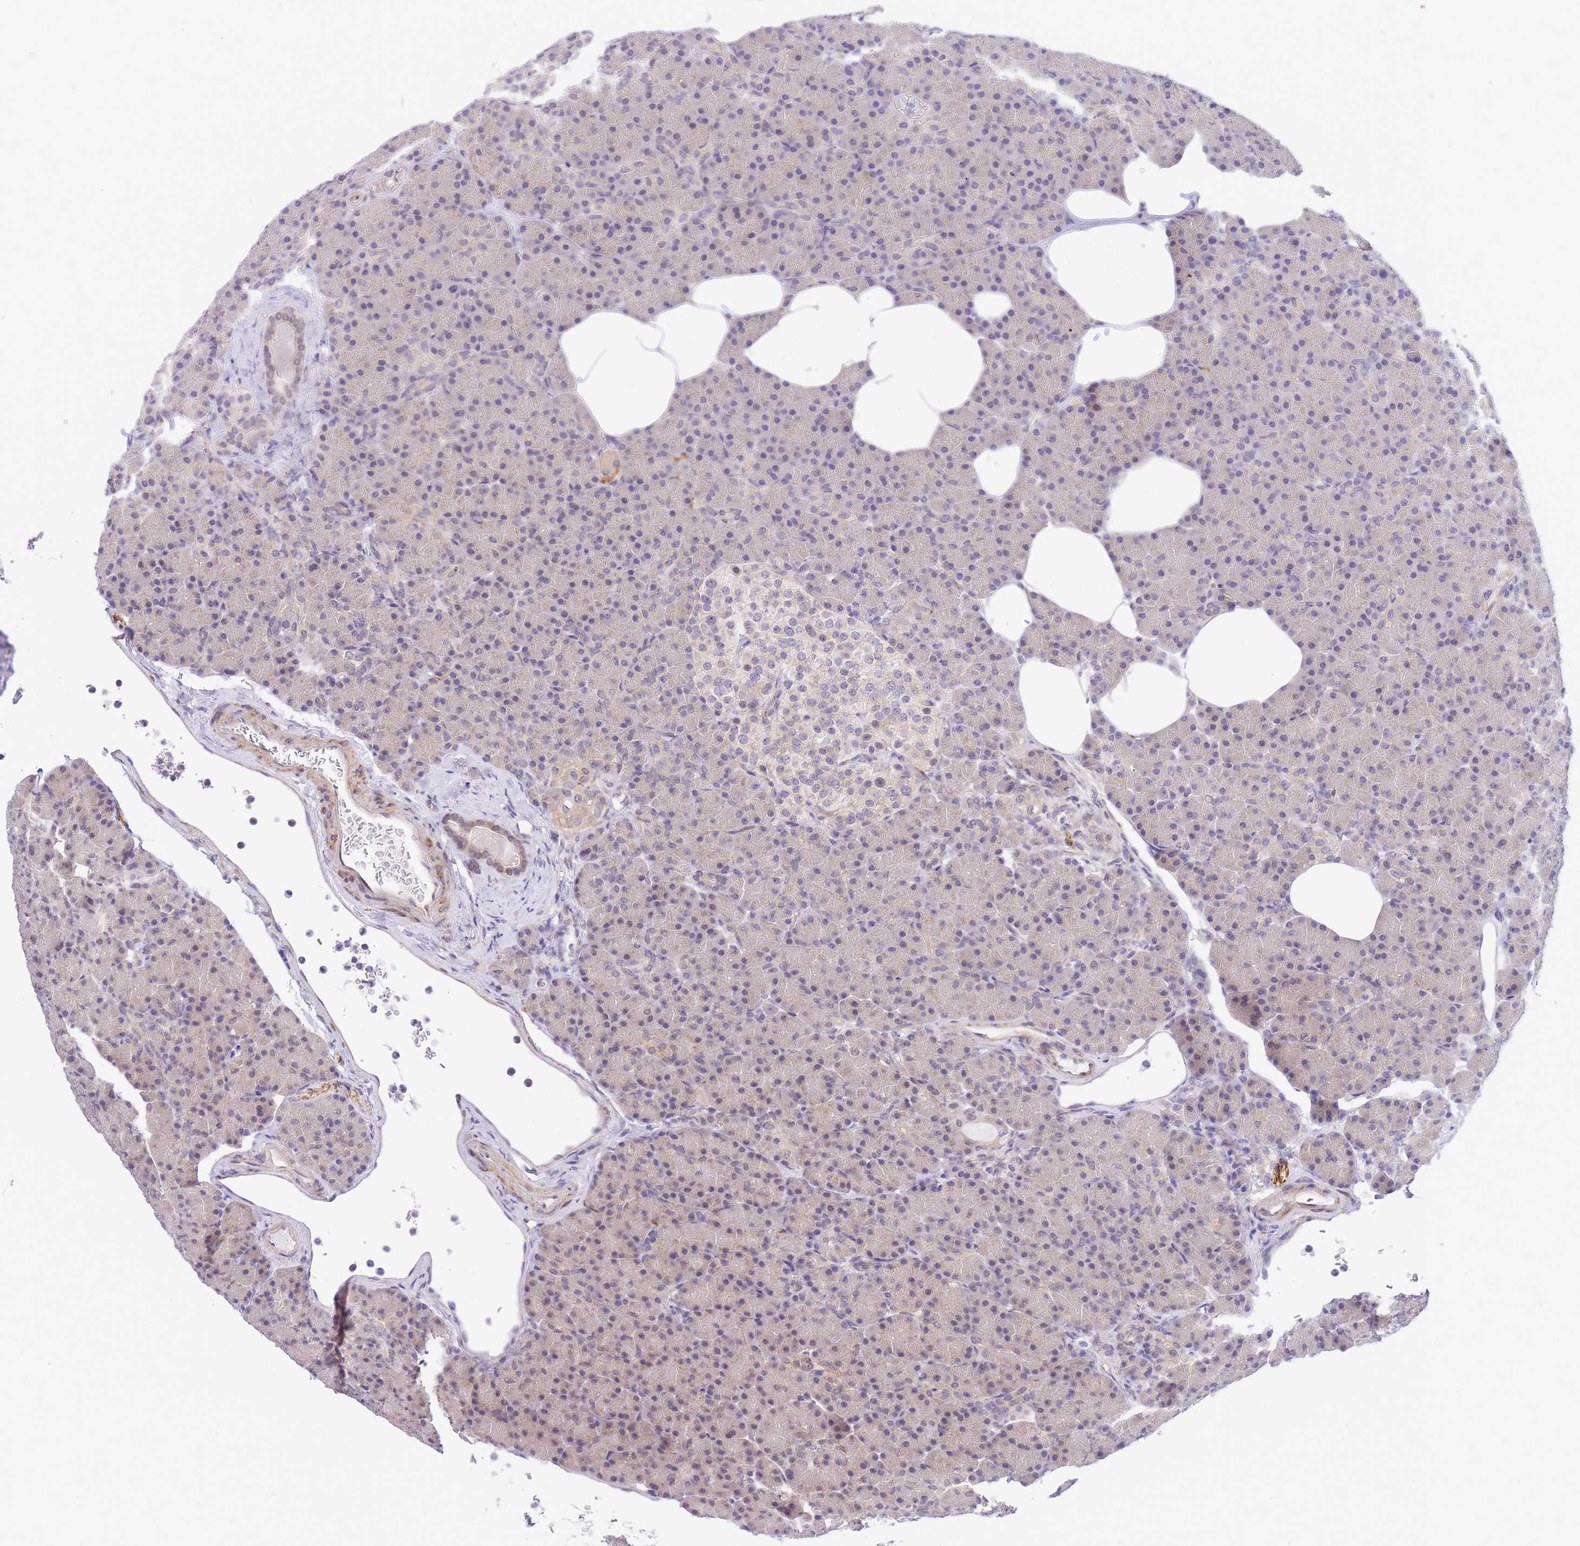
{"staining": {"intensity": "negative", "quantity": "none", "location": "none"}, "tissue": "pancreas", "cell_type": "Exocrine glandular cells", "image_type": "normal", "snomed": [{"axis": "morphology", "description": "Normal tissue, NOS"}, {"axis": "topography", "description": "Pancreas"}], "caption": "Micrograph shows no protein staining in exocrine glandular cells of normal pancreas. (DAB (3,3'-diaminobenzidine) immunohistochemistry, high magnification).", "gene": "S100PBP", "patient": {"sex": "female", "age": 43}}